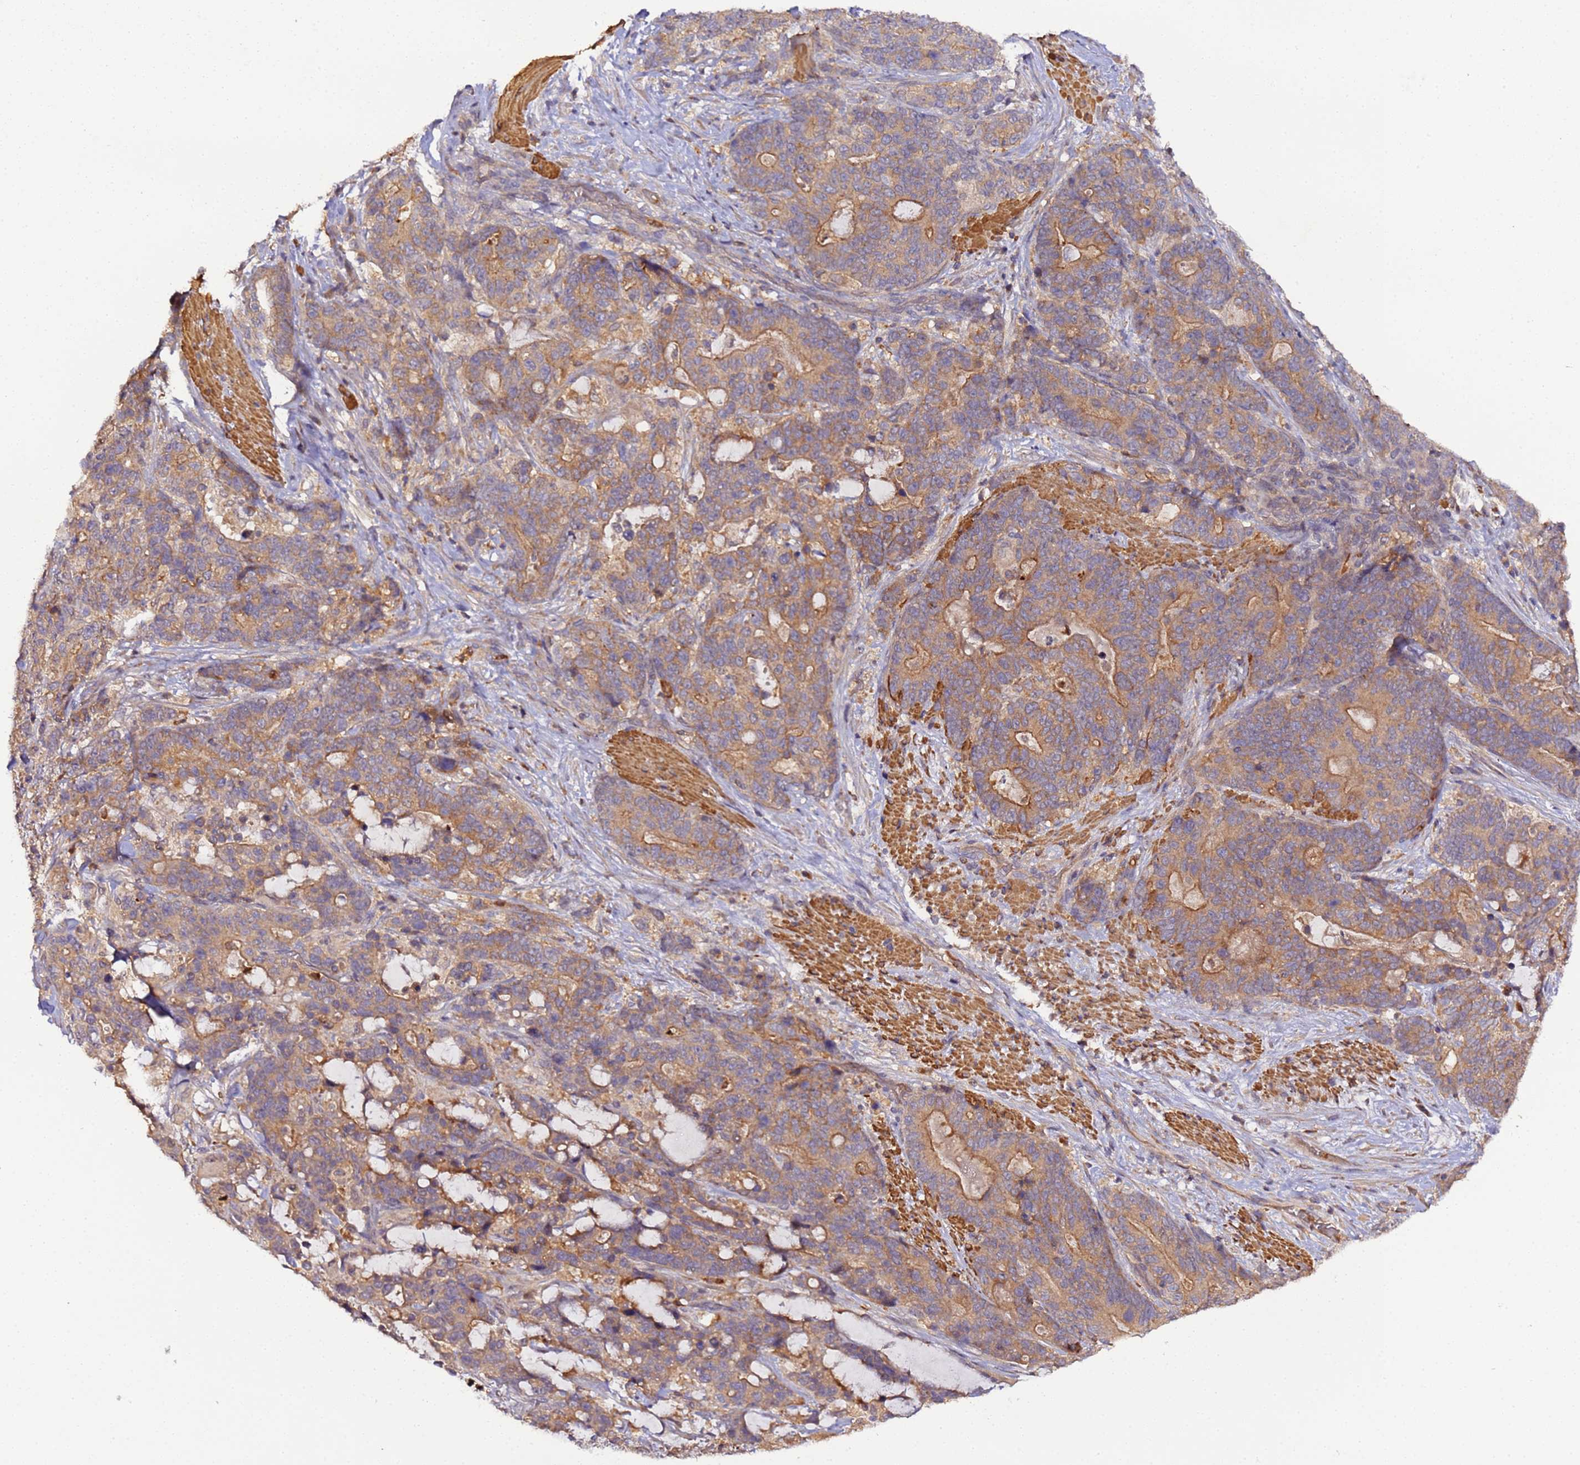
{"staining": {"intensity": "moderate", "quantity": ">75%", "location": "cytoplasmic/membranous"}, "tissue": "stomach cancer", "cell_type": "Tumor cells", "image_type": "cancer", "snomed": [{"axis": "morphology", "description": "Adenocarcinoma, NOS"}, {"axis": "topography", "description": "Stomach"}], "caption": "Protein staining shows moderate cytoplasmic/membranous positivity in about >75% of tumor cells in stomach adenocarcinoma.", "gene": "TRIM26", "patient": {"sex": "female", "age": 76}}